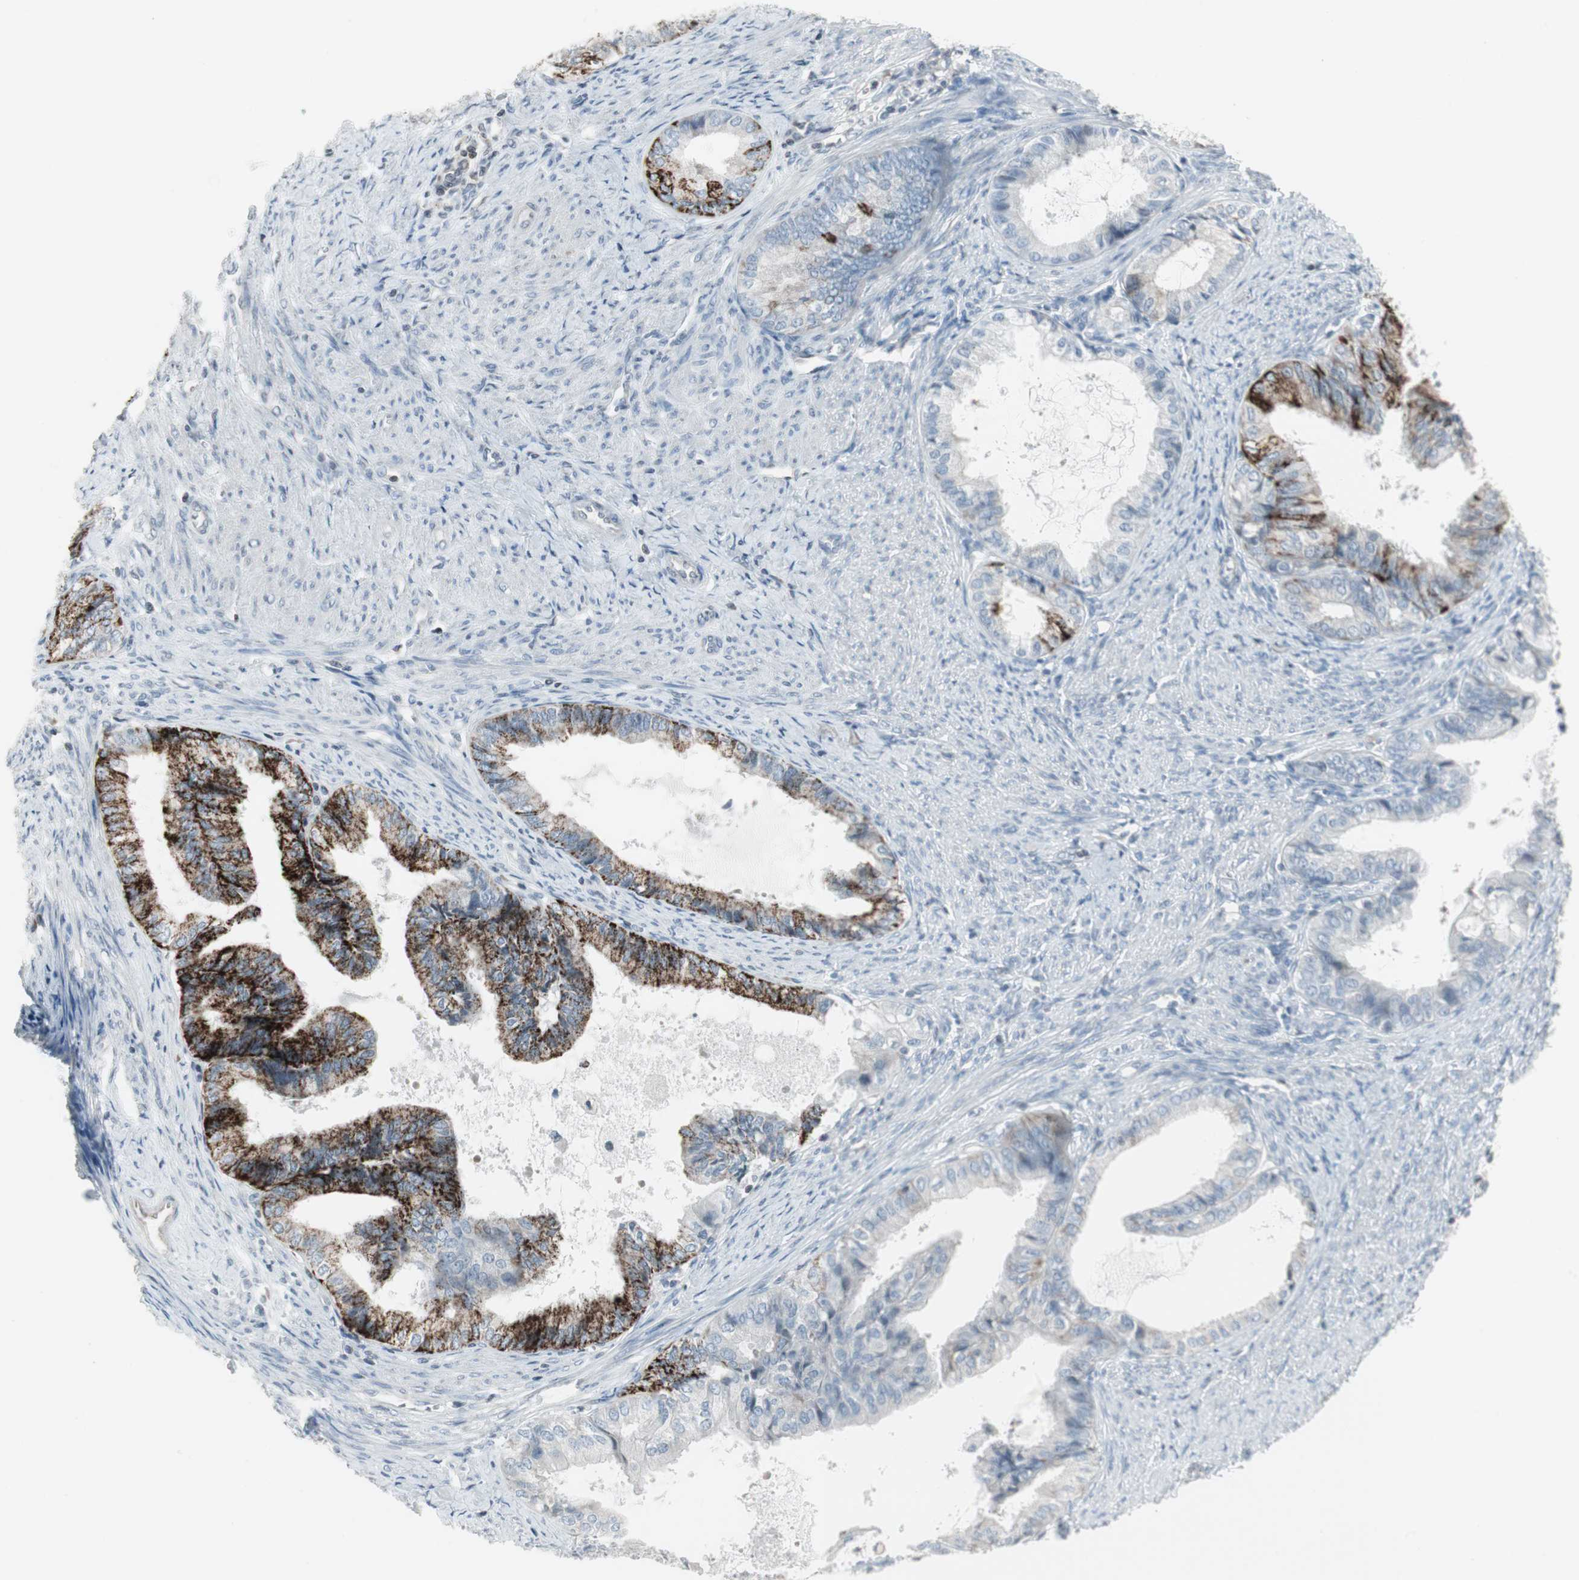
{"staining": {"intensity": "strong", "quantity": "25%-75%", "location": "cytoplasmic/membranous"}, "tissue": "endometrial cancer", "cell_type": "Tumor cells", "image_type": "cancer", "snomed": [{"axis": "morphology", "description": "Adenocarcinoma, NOS"}, {"axis": "topography", "description": "Endometrium"}], "caption": "A histopathology image of human endometrial cancer stained for a protein demonstrates strong cytoplasmic/membranous brown staining in tumor cells.", "gene": "ARG2", "patient": {"sex": "female", "age": 86}}